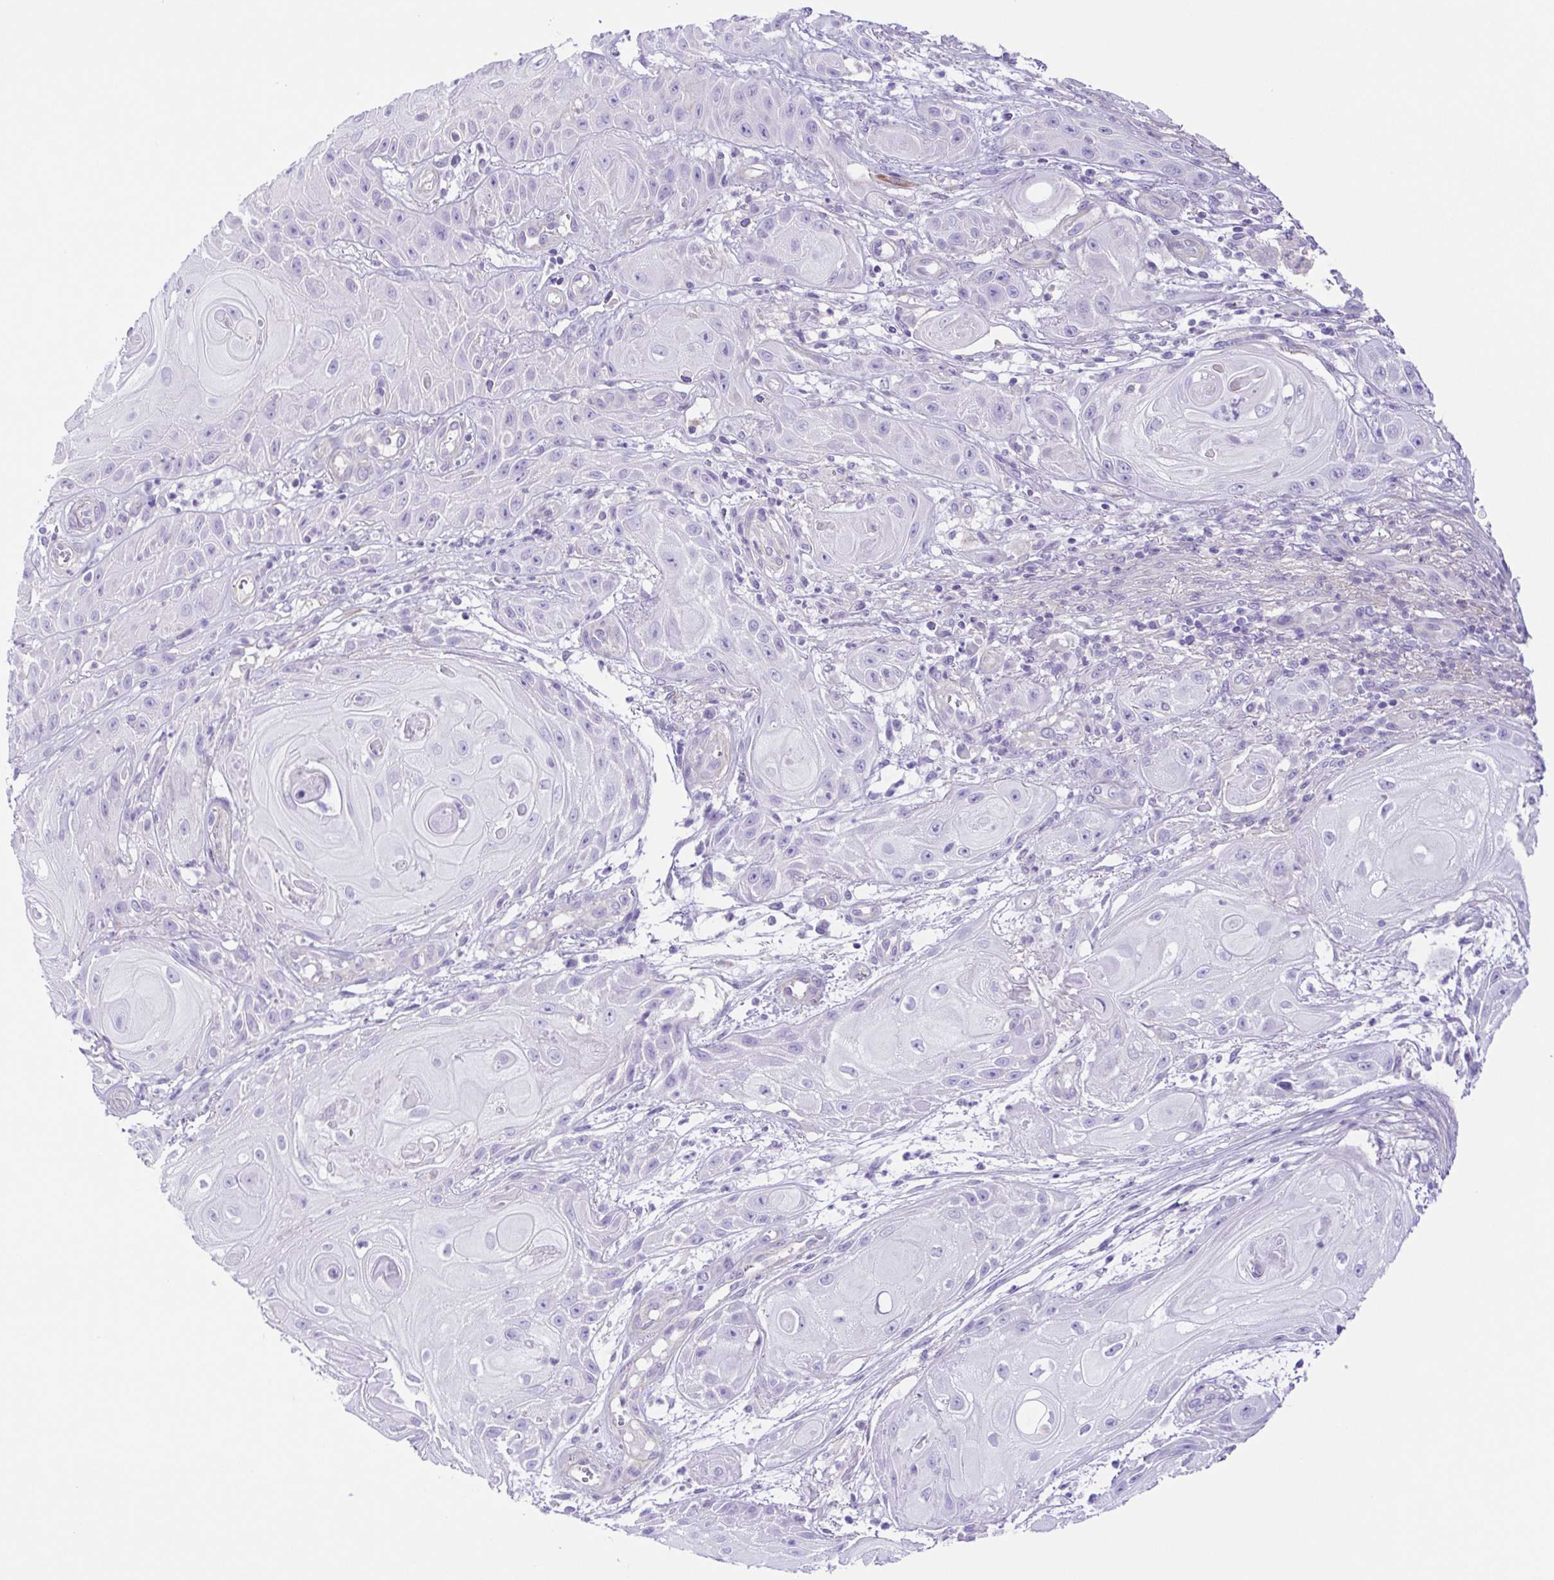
{"staining": {"intensity": "negative", "quantity": "none", "location": "none"}, "tissue": "skin cancer", "cell_type": "Tumor cells", "image_type": "cancer", "snomed": [{"axis": "morphology", "description": "Squamous cell carcinoma, NOS"}, {"axis": "topography", "description": "Skin"}], "caption": "Immunohistochemistry (IHC) micrograph of human skin cancer (squamous cell carcinoma) stained for a protein (brown), which demonstrates no staining in tumor cells.", "gene": "ISM2", "patient": {"sex": "male", "age": 62}}